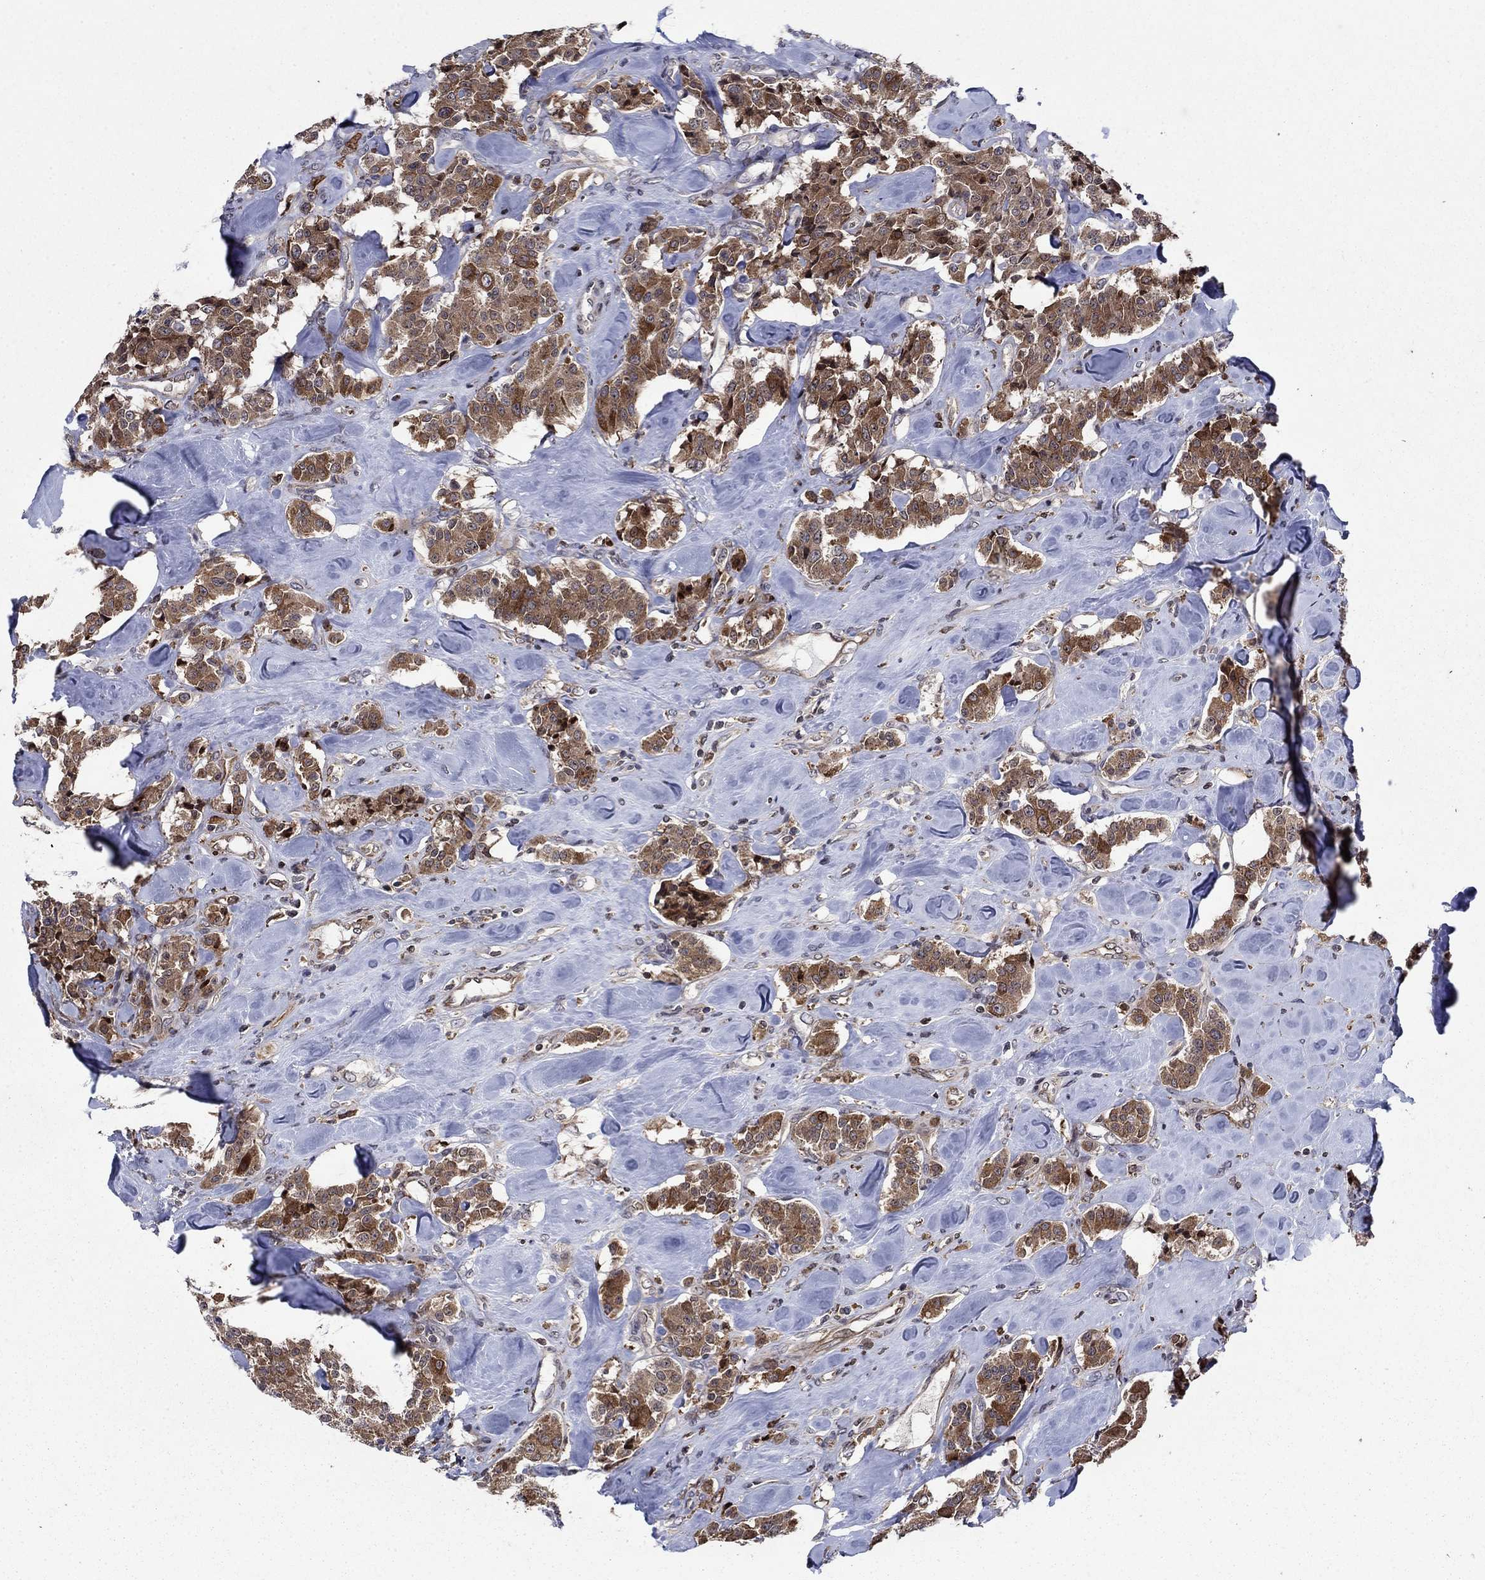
{"staining": {"intensity": "moderate", "quantity": ">75%", "location": "cytoplasmic/membranous"}, "tissue": "carcinoid", "cell_type": "Tumor cells", "image_type": "cancer", "snomed": [{"axis": "morphology", "description": "Carcinoid, malignant, NOS"}, {"axis": "topography", "description": "Pancreas"}], "caption": "Tumor cells exhibit moderate cytoplasmic/membranous positivity in about >75% of cells in carcinoid (malignant).", "gene": "DHRS7", "patient": {"sex": "male", "age": 41}}